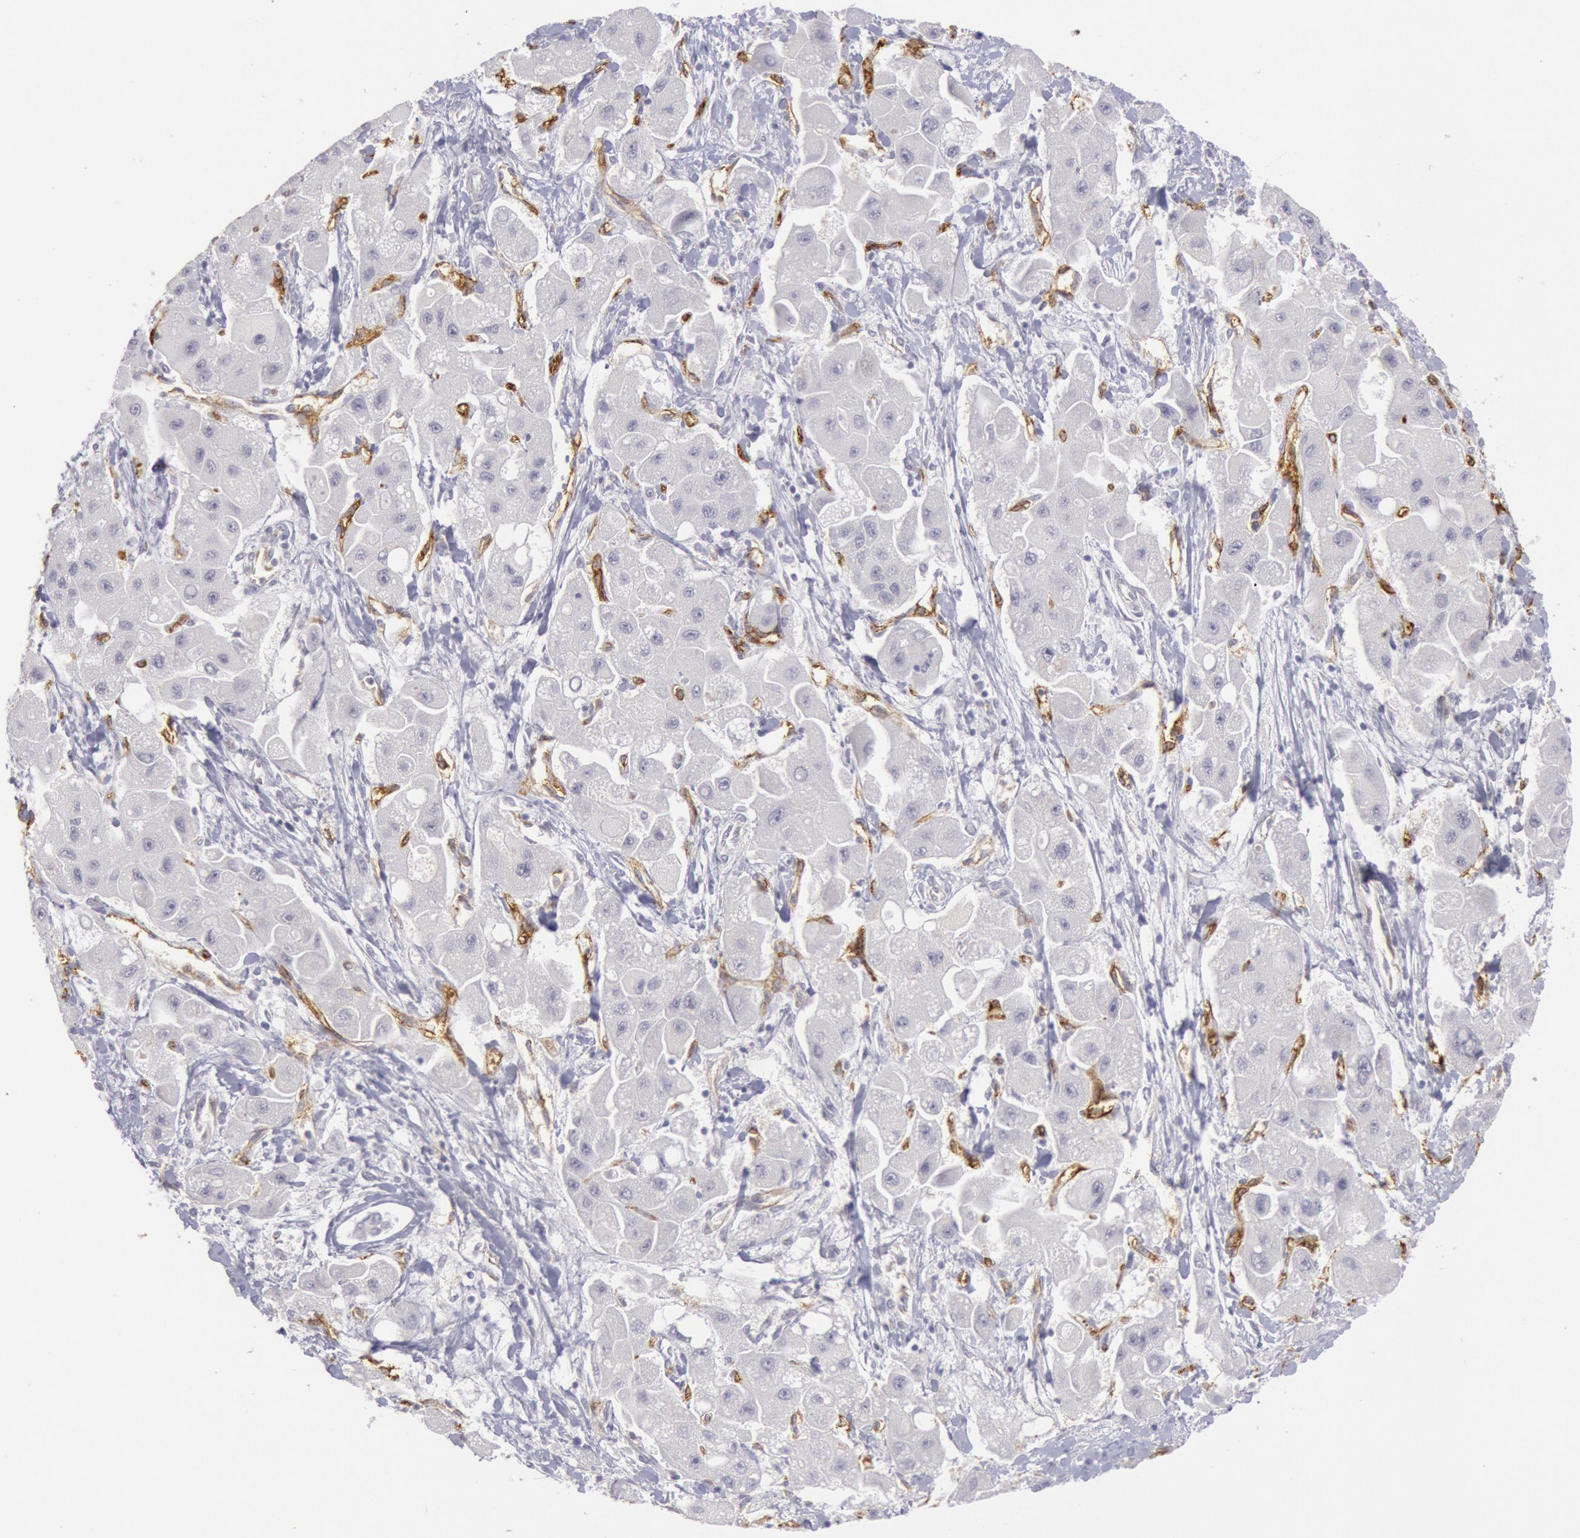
{"staining": {"intensity": "negative", "quantity": "none", "location": "none"}, "tissue": "liver cancer", "cell_type": "Tumor cells", "image_type": "cancer", "snomed": [{"axis": "morphology", "description": "Carcinoma, Hepatocellular, NOS"}, {"axis": "topography", "description": "Liver"}], "caption": "Immunohistochemical staining of human liver cancer exhibits no significant positivity in tumor cells.", "gene": "CDH13", "patient": {"sex": "male", "age": 24}}